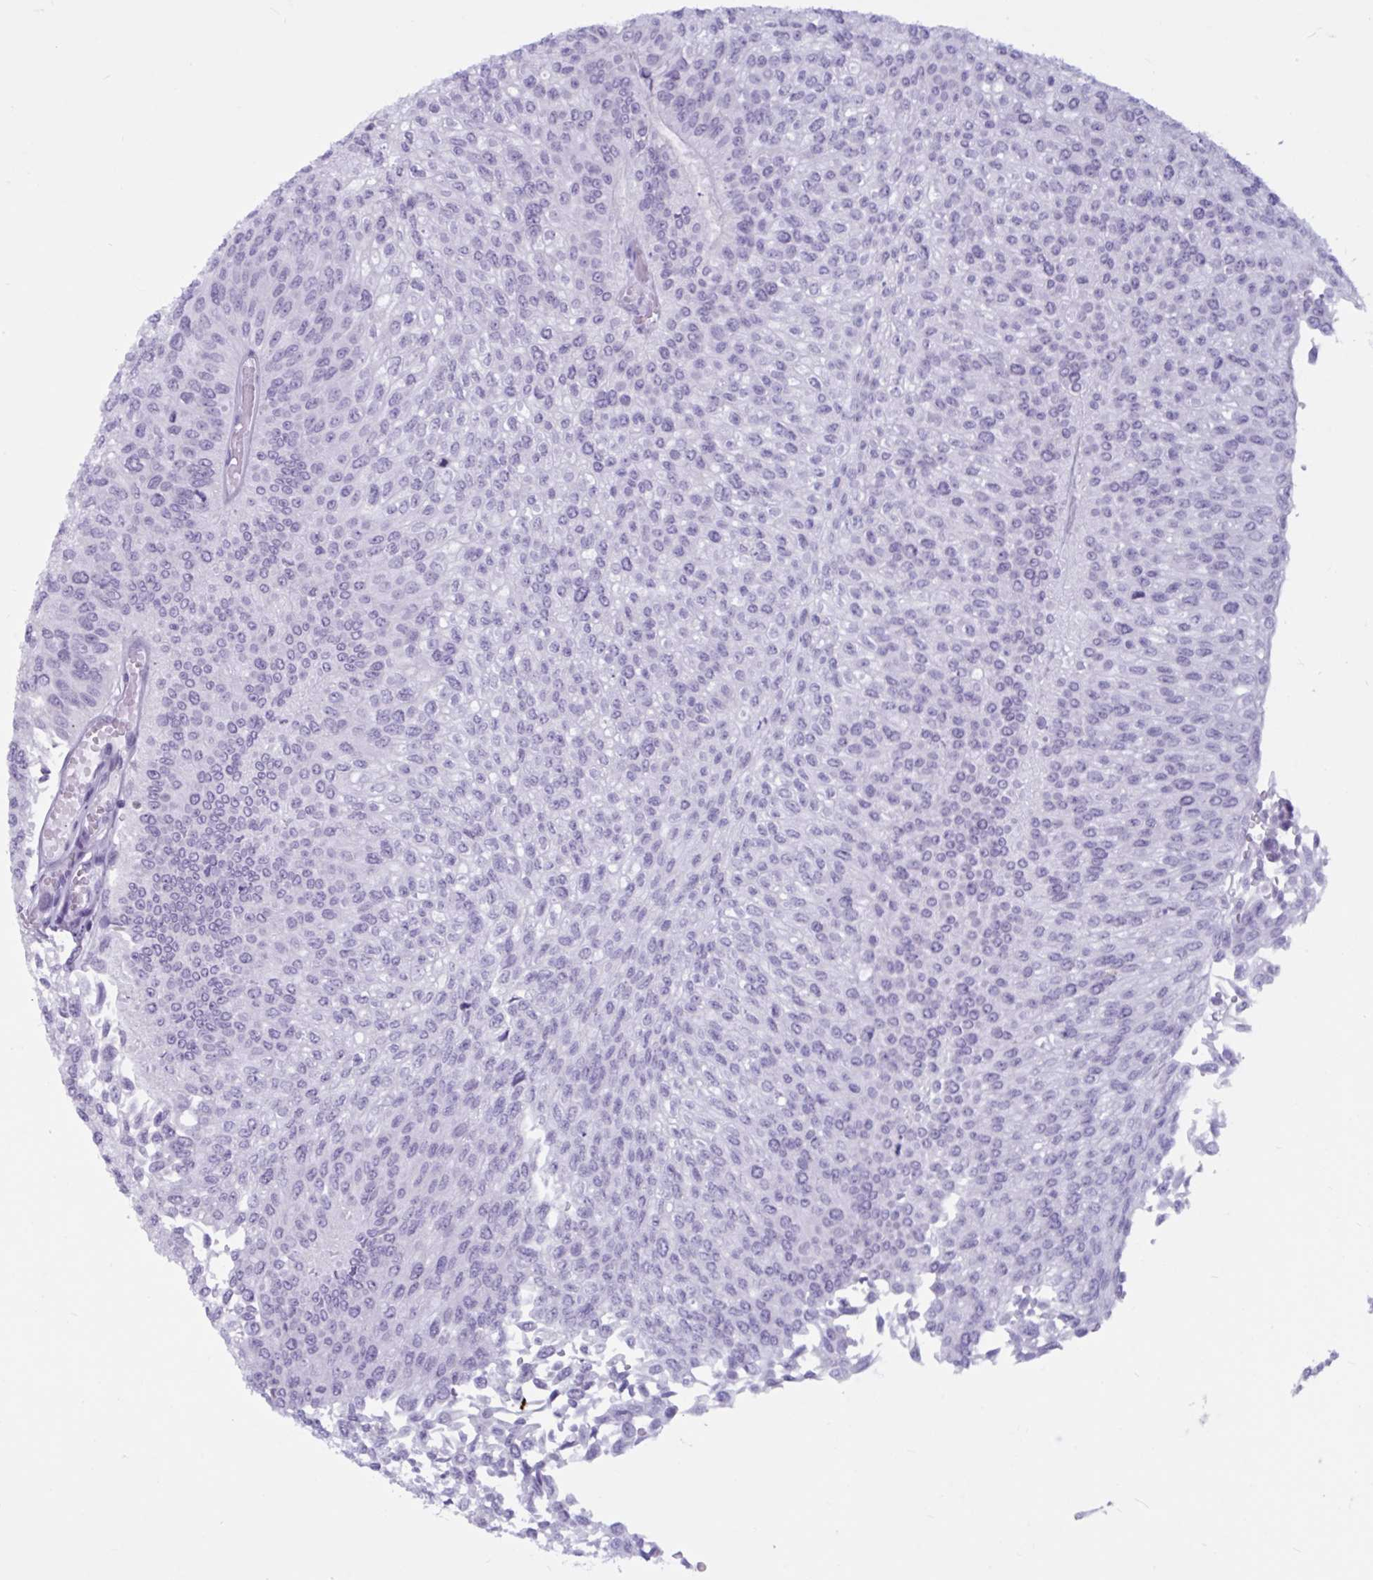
{"staining": {"intensity": "negative", "quantity": "none", "location": "none"}, "tissue": "urothelial cancer", "cell_type": "Tumor cells", "image_type": "cancer", "snomed": [{"axis": "morphology", "description": "Urothelial carcinoma, NOS"}, {"axis": "topography", "description": "Urinary bladder"}], "caption": "Transitional cell carcinoma stained for a protein using immunohistochemistry (IHC) shows no staining tumor cells.", "gene": "BBS10", "patient": {"sex": "male", "age": 59}}